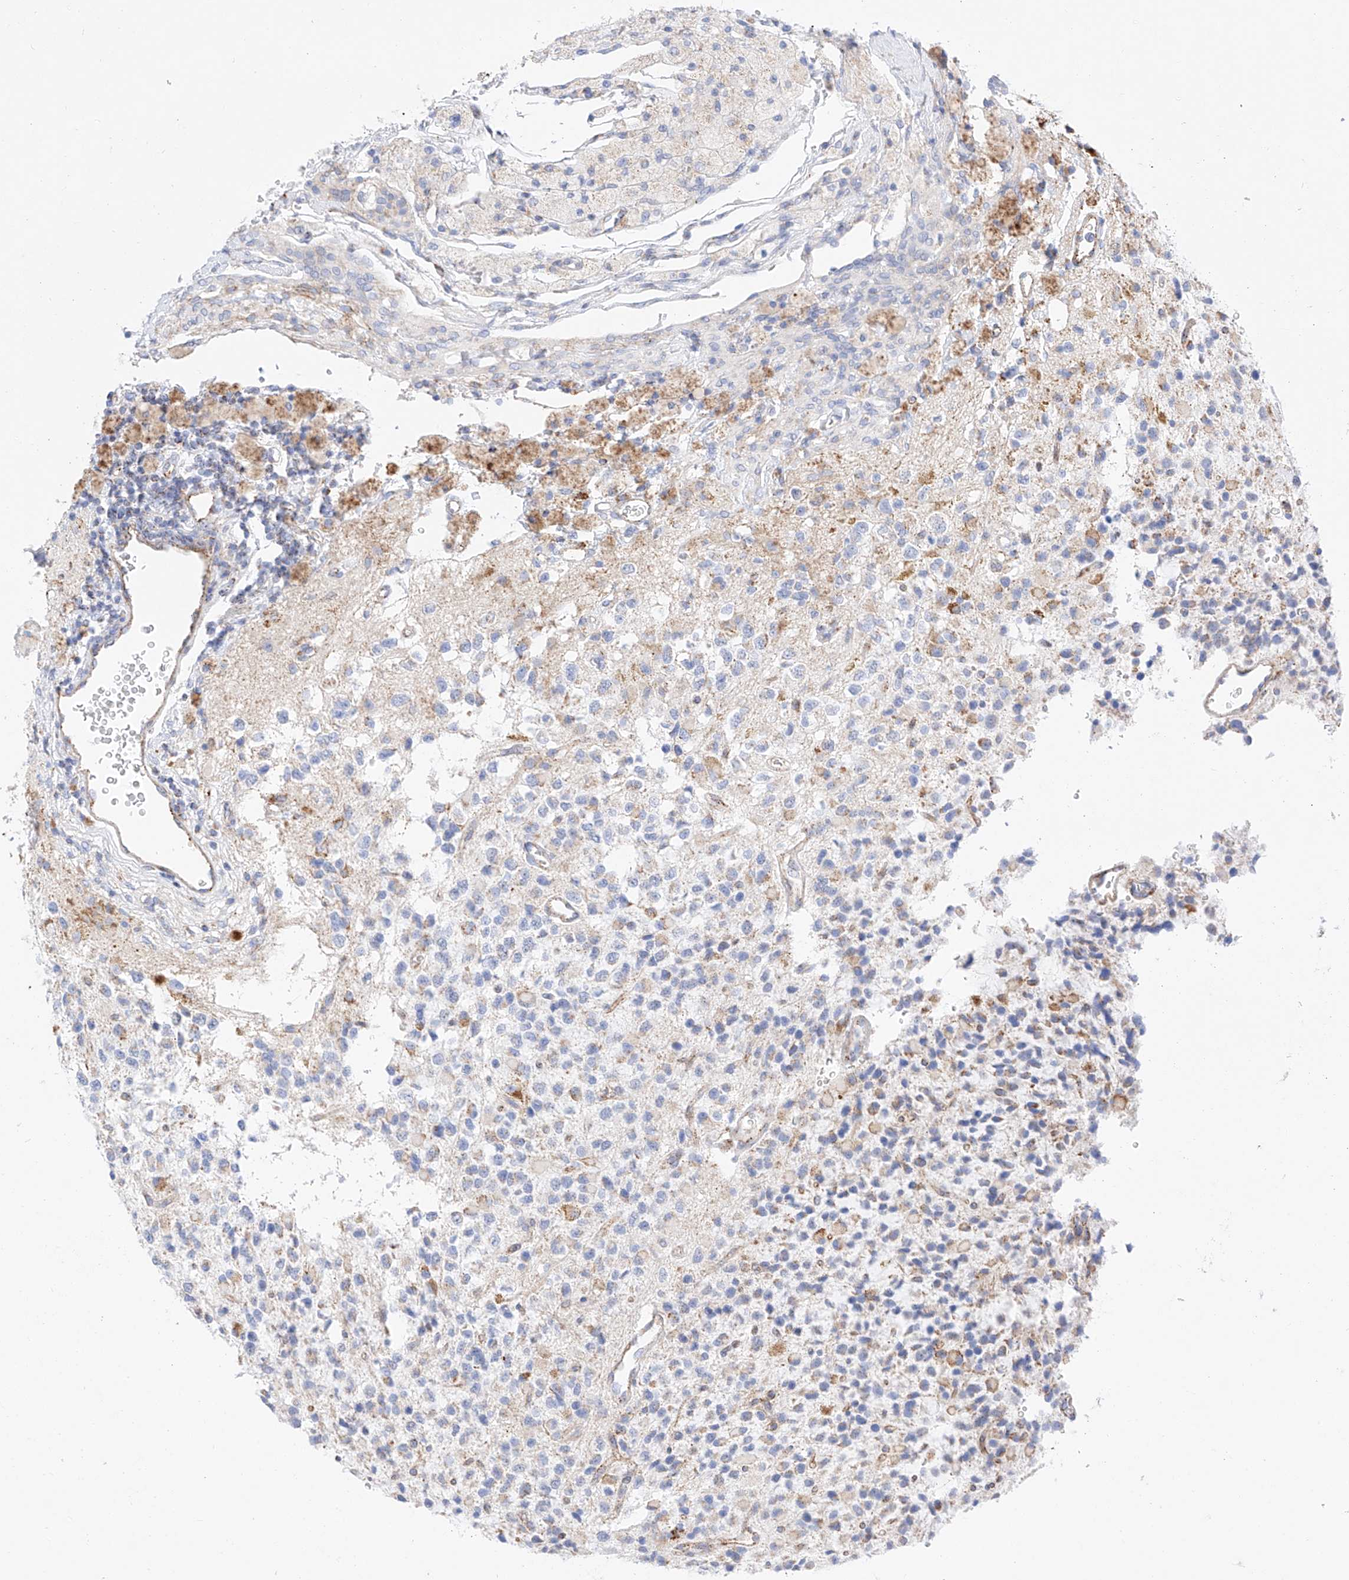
{"staining": {"intensity": "negative", "quantity": "none", "location": "none"}, "tissue": "glioma", "cell_type": "Tumor cells", "image_type": "cancer", "snomed": [{"axis": "morphology", "description": "Glioma, malignant, High grade"}, {"axis": "topography", "description": "Brain"}], "caption": "The IHC micrograph has no significant expression in tumor cells of malignant glioma (high-grade) tissue.", "gene": "C6orf62", "patient": {"sex": "male", "age": 34}}